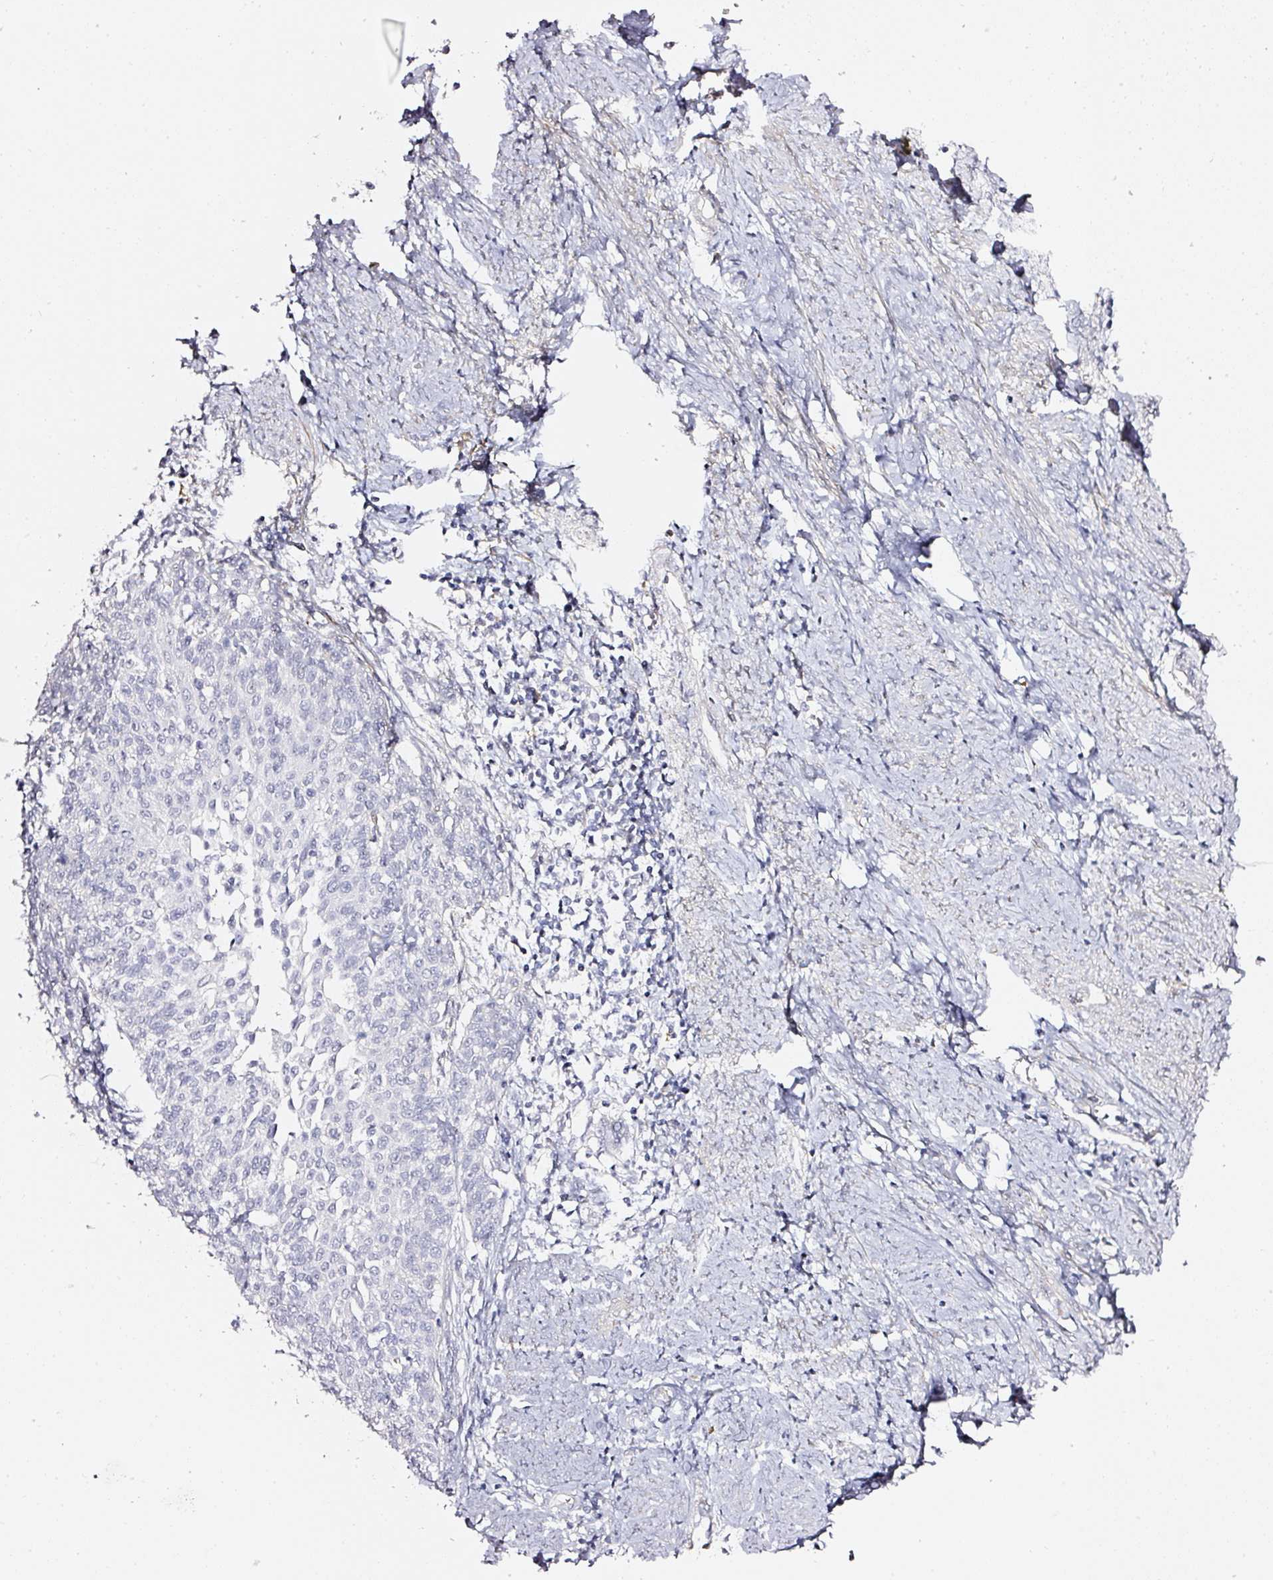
{"staining": {"intensity": "negative", "quantity": "none", "location": "none"}, "tissue": "cervical cancer", "cell_type": "Tumor cells", "image_type": "cancer", "snomed": [{"axis": "morphology", "description": "Squamous cell carcinoma, NOS"}, {"axis": "topography", "description": "Cervix"}], "caption": "Squamous cell carcinoma (cervical) stained for a protein using immunohistochemistry (IHC) demonstrates no staining tumor cells.", "gene": "TOGARAM1", "patient": {"sex": "female", "age": 39}}